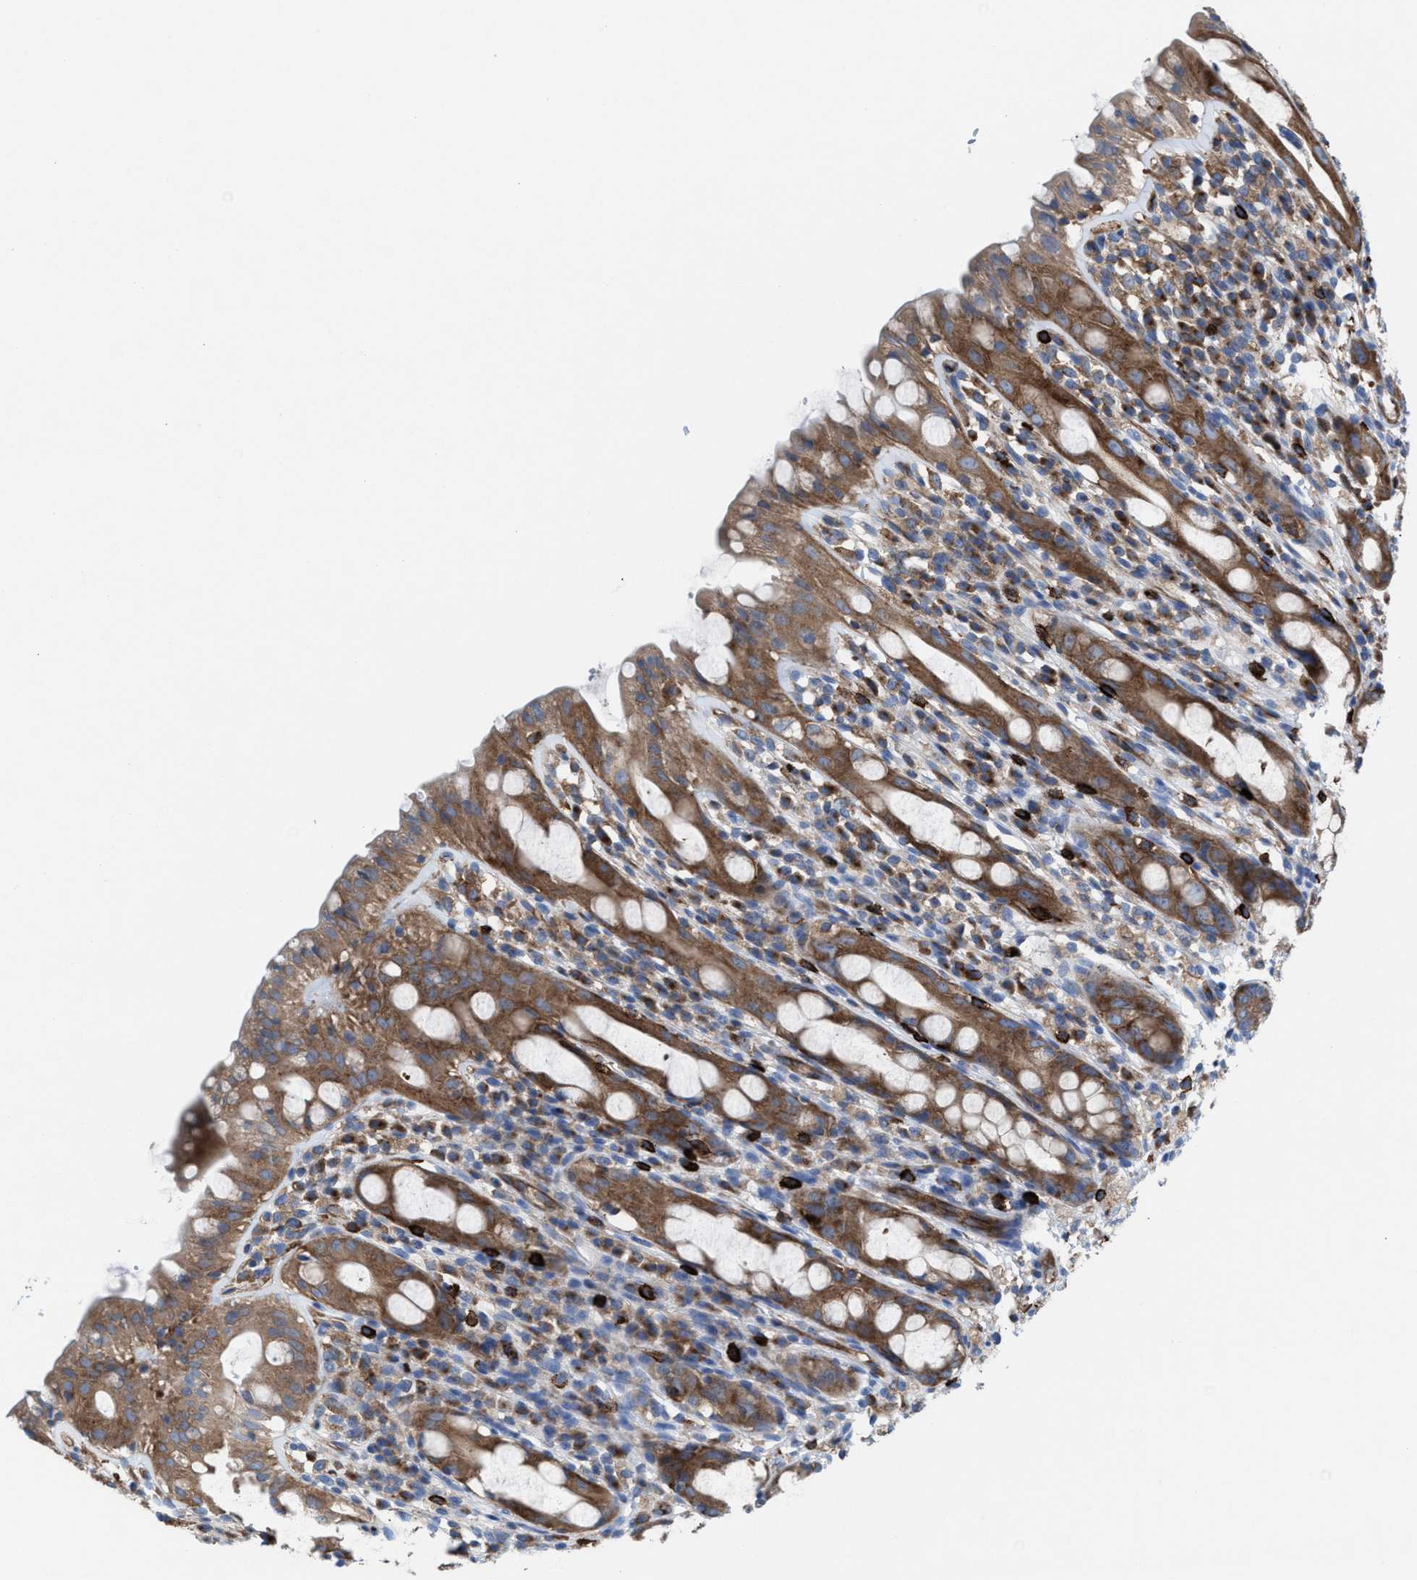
{"staining": {"intensity": "moderate", "quantity": ">75%", "location": "cytoplasmic/membranous"}, "tissue": "rectum", "cell_type": "Glandular cells", "image_type": "normal", "snomed": [{"axis": "morphology", "description": "Normal tissue, NOS"}, {"axis": "topography", "description": "Rectum"}], "caption": "Immunohistochemistry (DAB) staining of benign human rectum demonstrates moderate cytoplasmic/membranous protein expression in about >75% of glandular cells.", "gene": "NYAP1", "patient": {"sex": "male", "age": 44}}